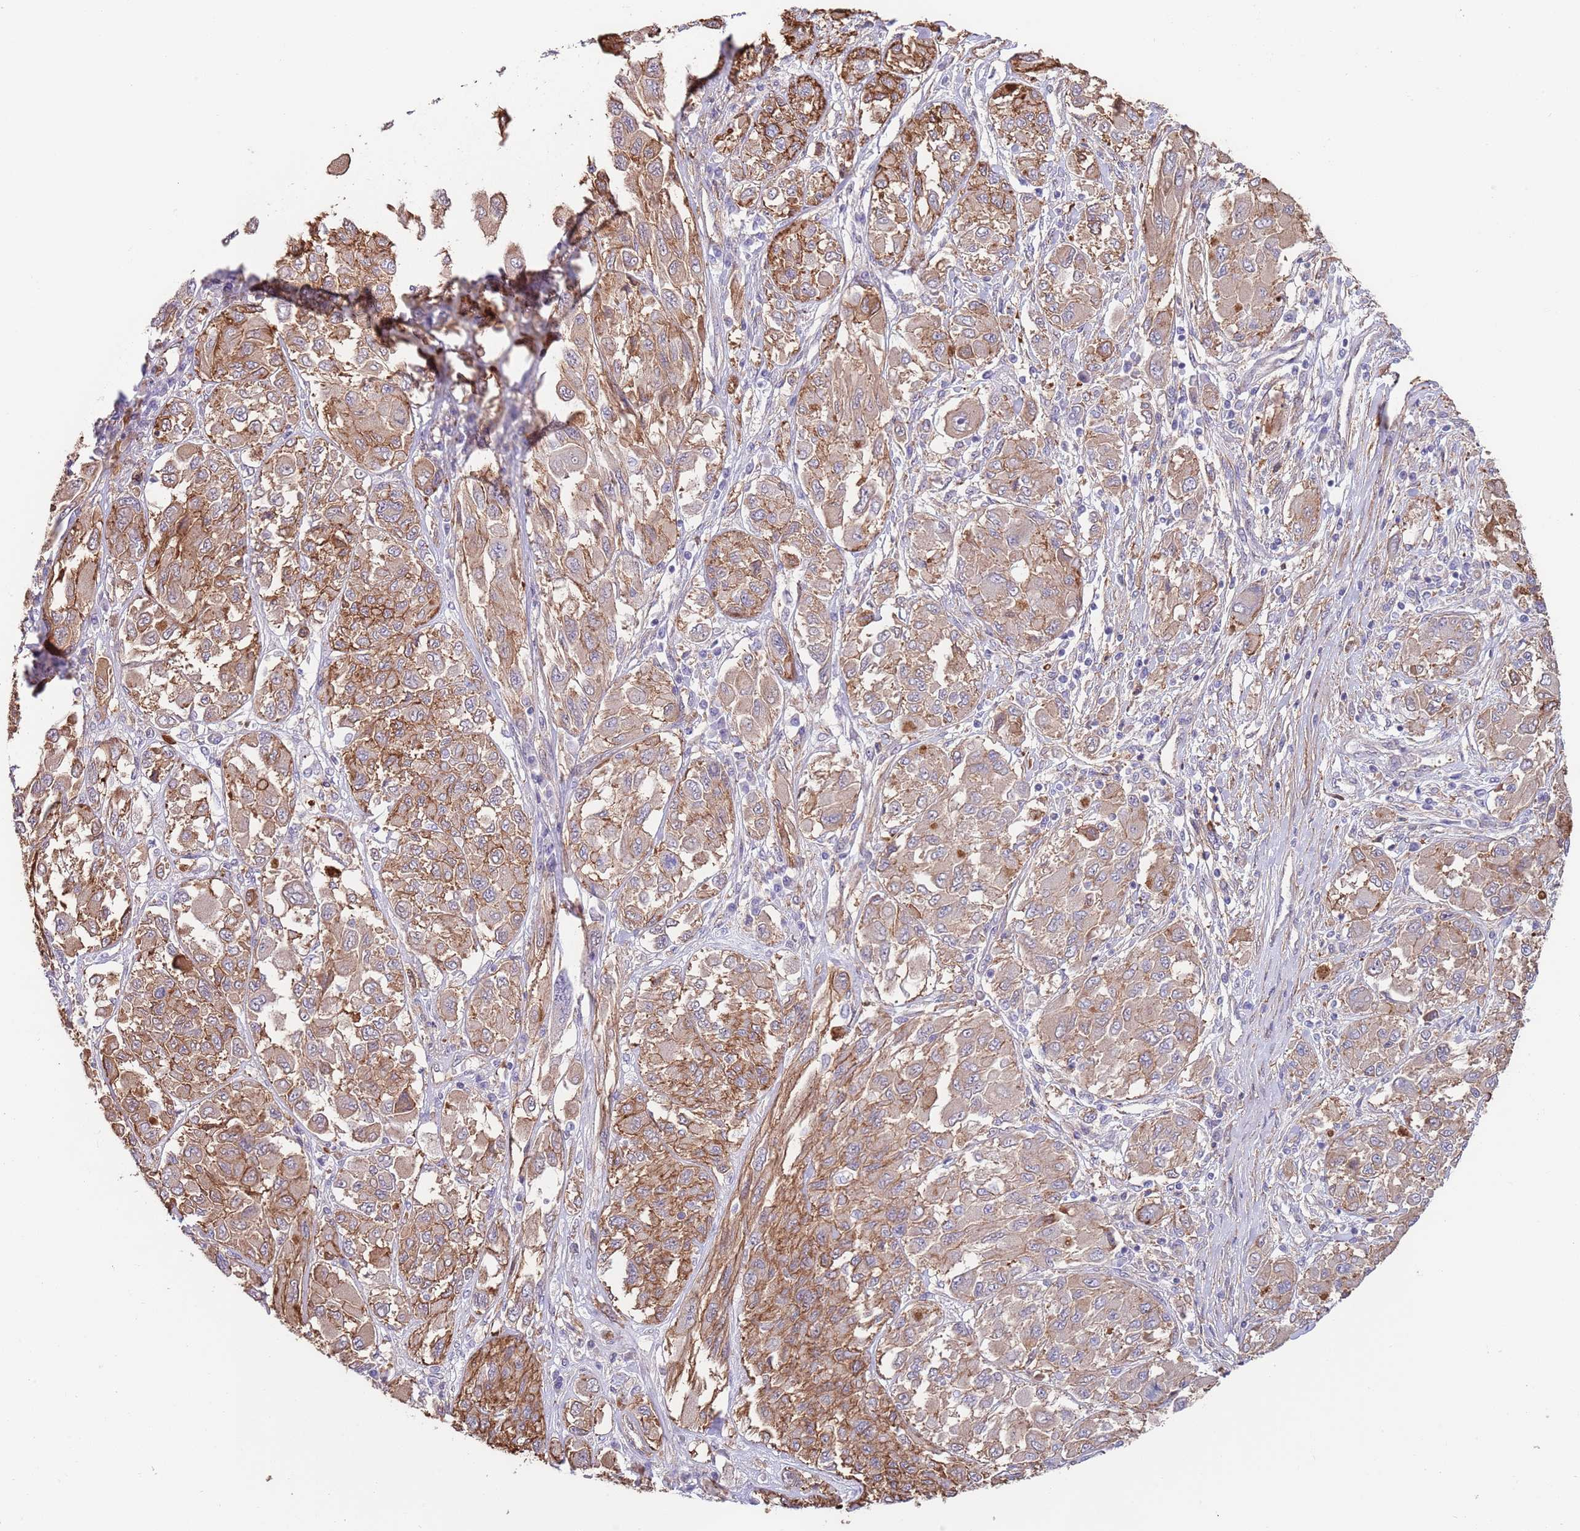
{"staining": {"intensity": "moderate", "quantity": ">75%", "location": "cytoplasmic/membranous"}, "tissue": "melanoma", "cell_type": "Tumor cells", "image_type": "cancer", "snomed": [{"axis": "morphology", "description": "Malignant melanoma, NOS"}, {"axis": "topography", "description": "Skin"}], "caption": "A photomicrograph of human malignant melanoma stained for a protein shows moderate cytoplasmic/membranous brown staining in tumor cells.", "gene": "BPNT1", "patient": {"sex": "female", "age": 91}}